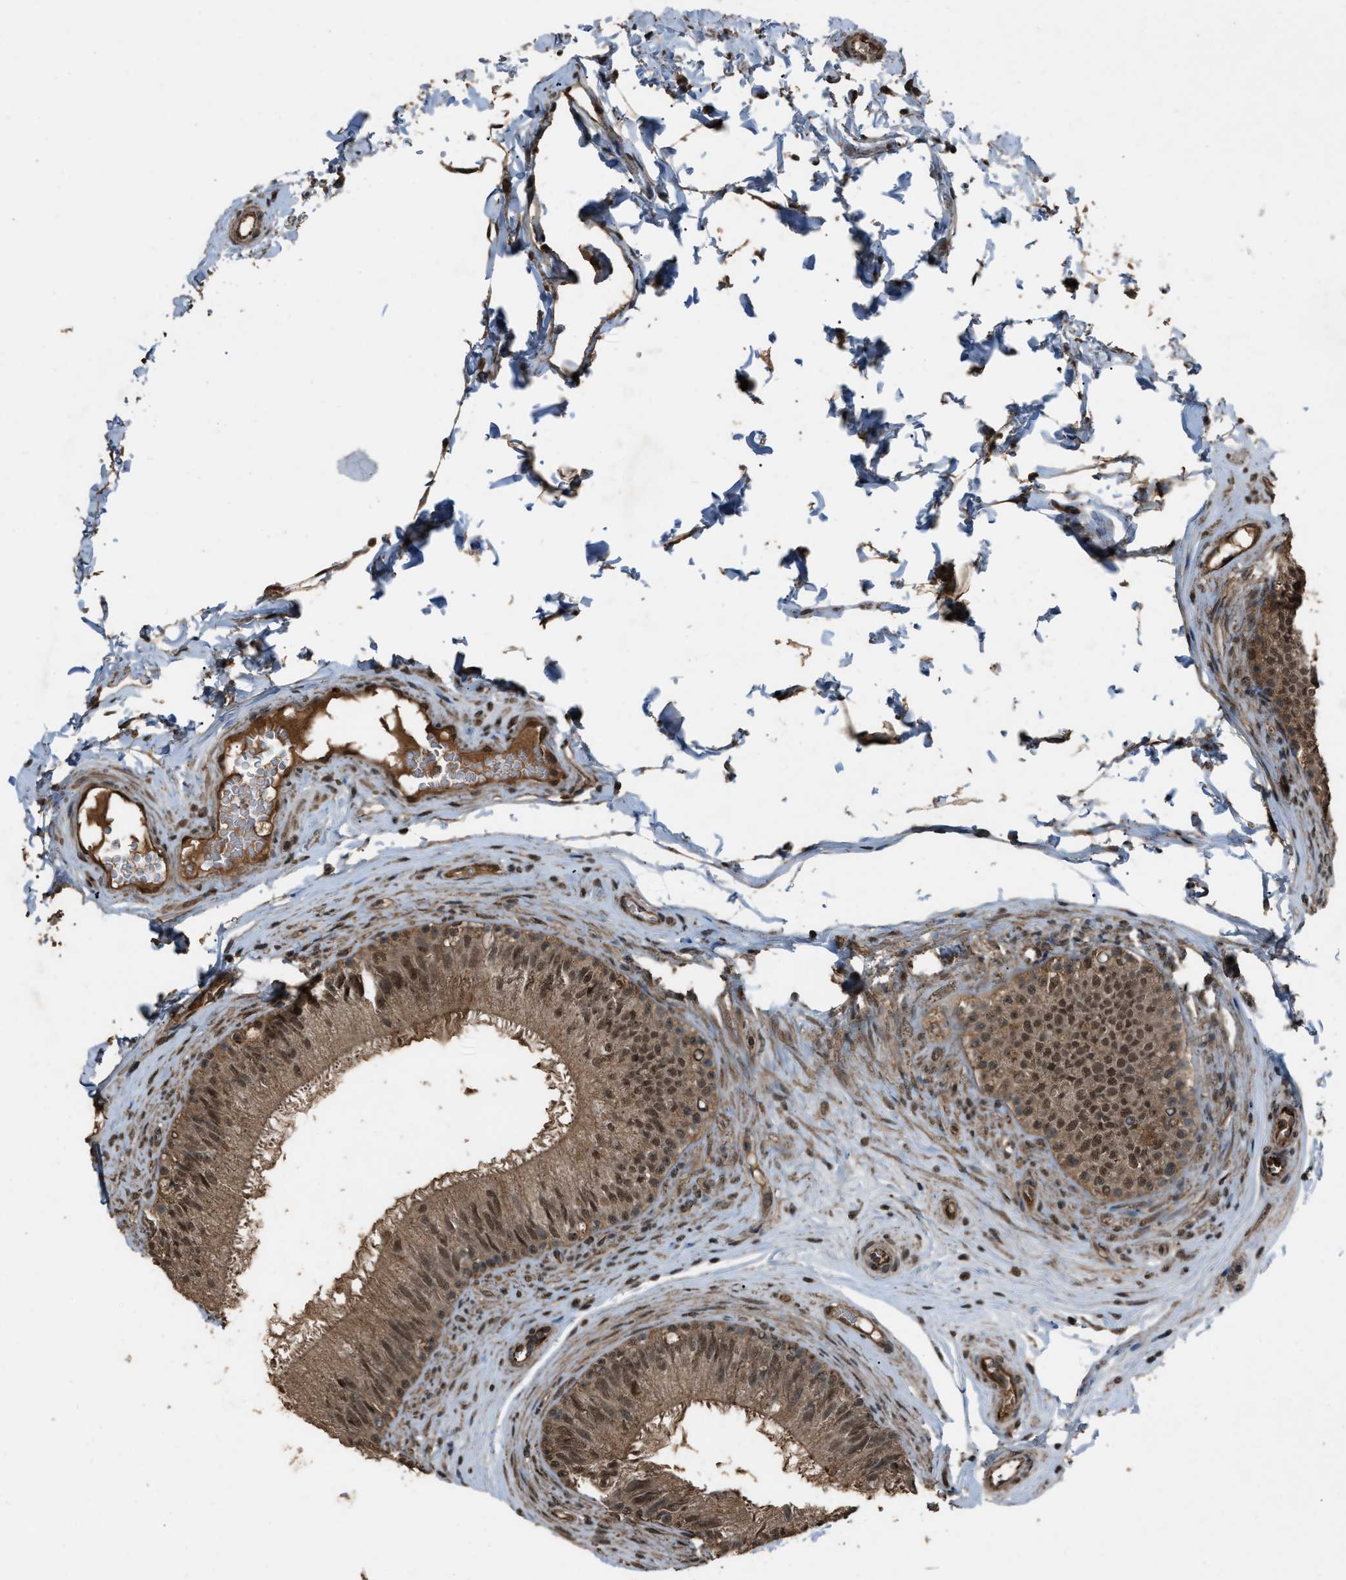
{"staining": {"intensity": "strong", "quantity": ">75%", "location": "cytoplasmic/membranous,nuclear"}, "tissue": "epididymis", "cell_type": "Glandular cells", "image_type": "normal", "snomed": [{"axis": "morphology", "description": "Normal tissue, NOS"}, {"axis": "topography", "description": "Testis"}, {"axis": "topography", "description": "Epididymis"}], "caption": "Brown immunohistochemical staining in unremarkable human epididymis exhibits strong cytoplasmic/membranous,nuclear positivity in about >75% of glandular cells. (Stains: DAB (3,3'-diaminobenzidine) in brown, nuclei in blue, Microscopy: brightfield microscopy at high magnification).", "gene": "SERTAD2", "patient": {"sex": "male", "age": 36}}